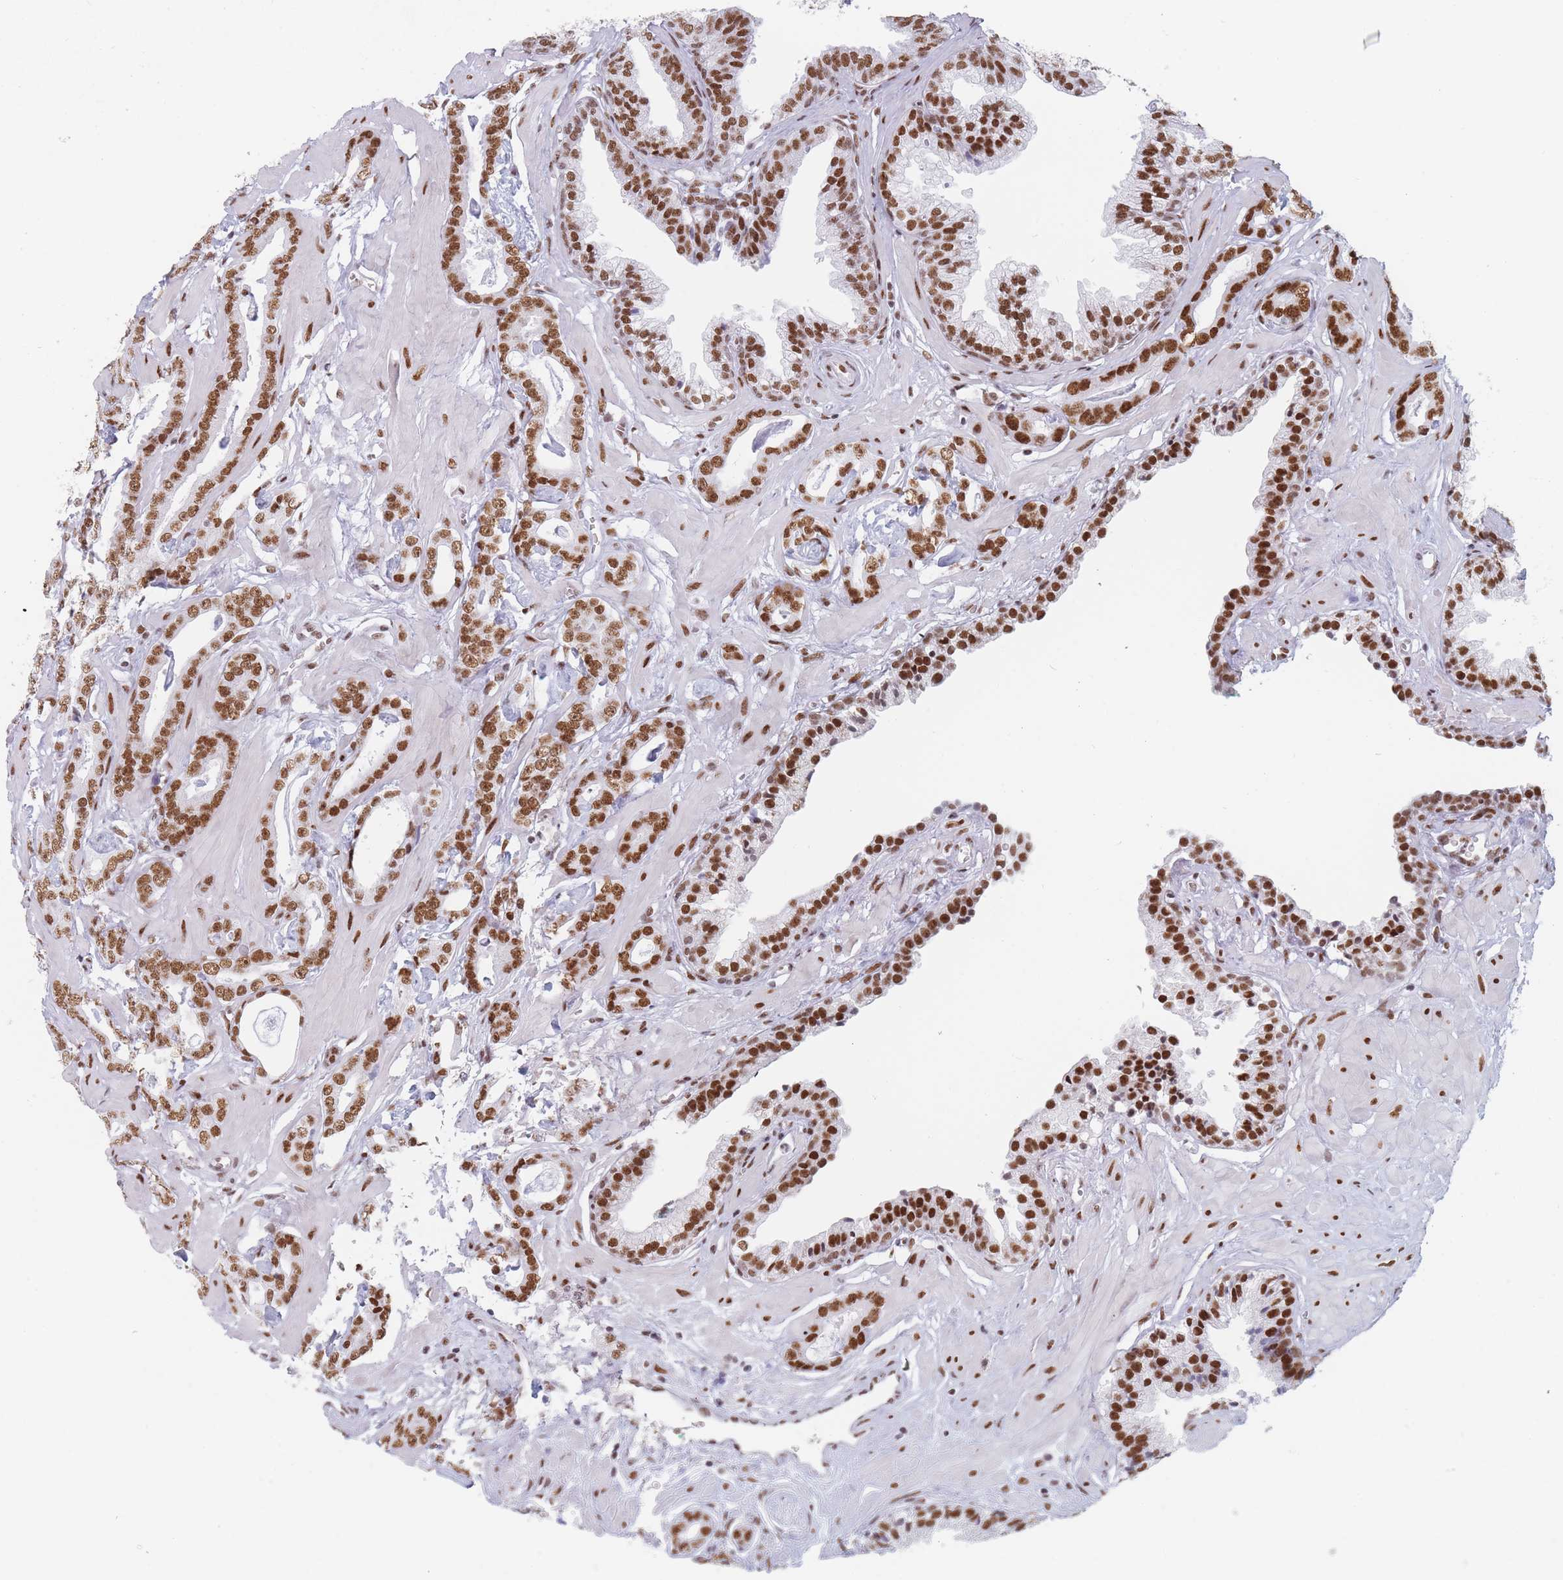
{"staining": {"intensity": "moderate", "quantity": ">75%", "location": "nuclear"}, "tissue": "prostate cancer", "cell_type": "Tumor cells", "image_type": "cancer", "snomed": [{"axis": "morphology", "description": "Adenocarcinoma, Low grade"}, {"axis": "topography", "description": "Prostate"}], "caption": "High-power microscopy captured an immunohistochemistry photomicrograph of prostate cancer, revealing moderate nuclear expression in about >75% of tumor cells.", "gene": "SAFB2", "patient": {"sex": "male", "age": 60}}